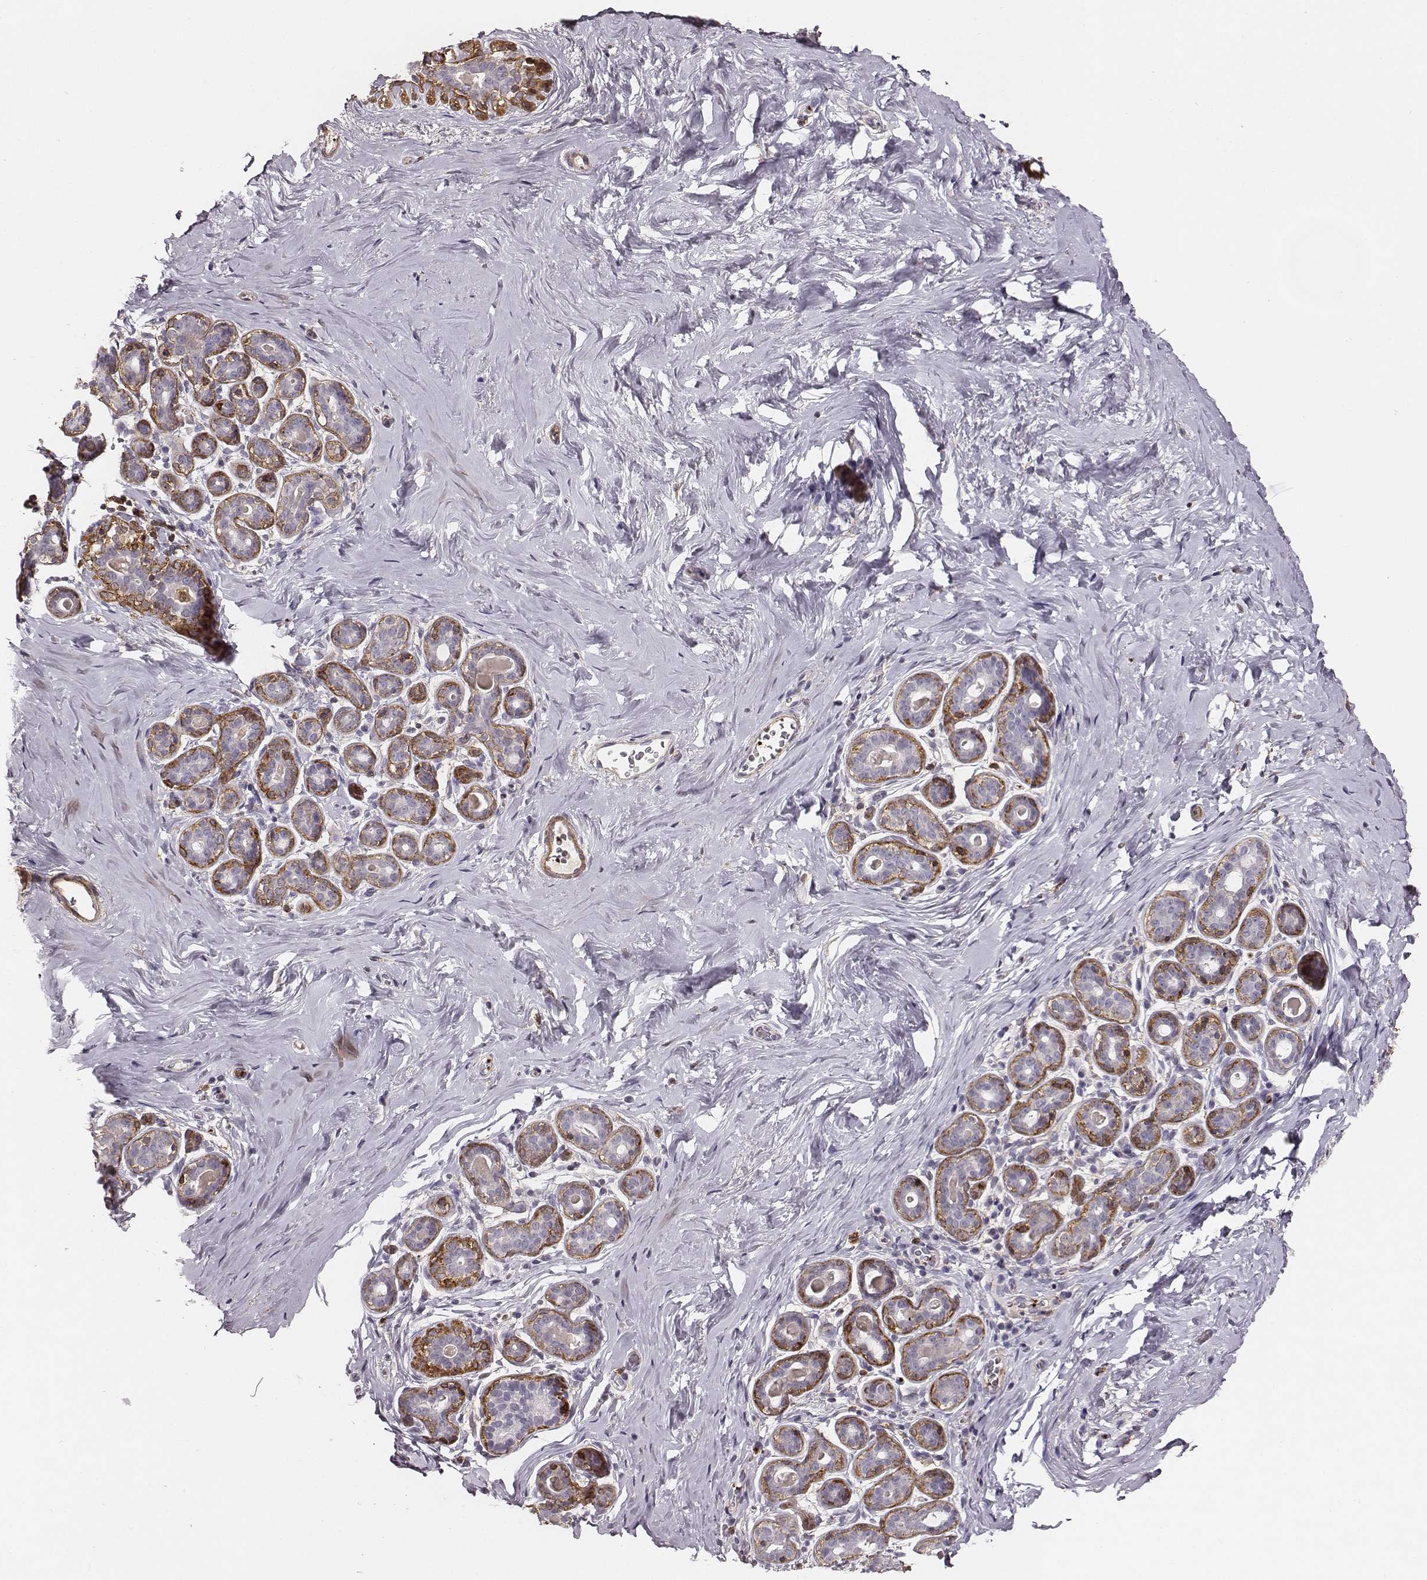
{"staining": {"intensity": "negative", "quantity": "none", "location": "none"}, "tissue": "breast", "cell_type": "Adipocytes", "image_type": "normal", "snomed": [{"axis": "morphology", "description": "Normal tissue, NOS"}, {"axis": "topography", "description": "Skin"}, {"axis": "topography", "description": "Breast"}], "caption": "Immunohistochemistry photomicrograph of unremarkable breast: human breast stained with DAB demonstrates no significant protein expression in adipocytes.", "gene": "ZYX", "patient": {"sex": "female", "age": 43}}